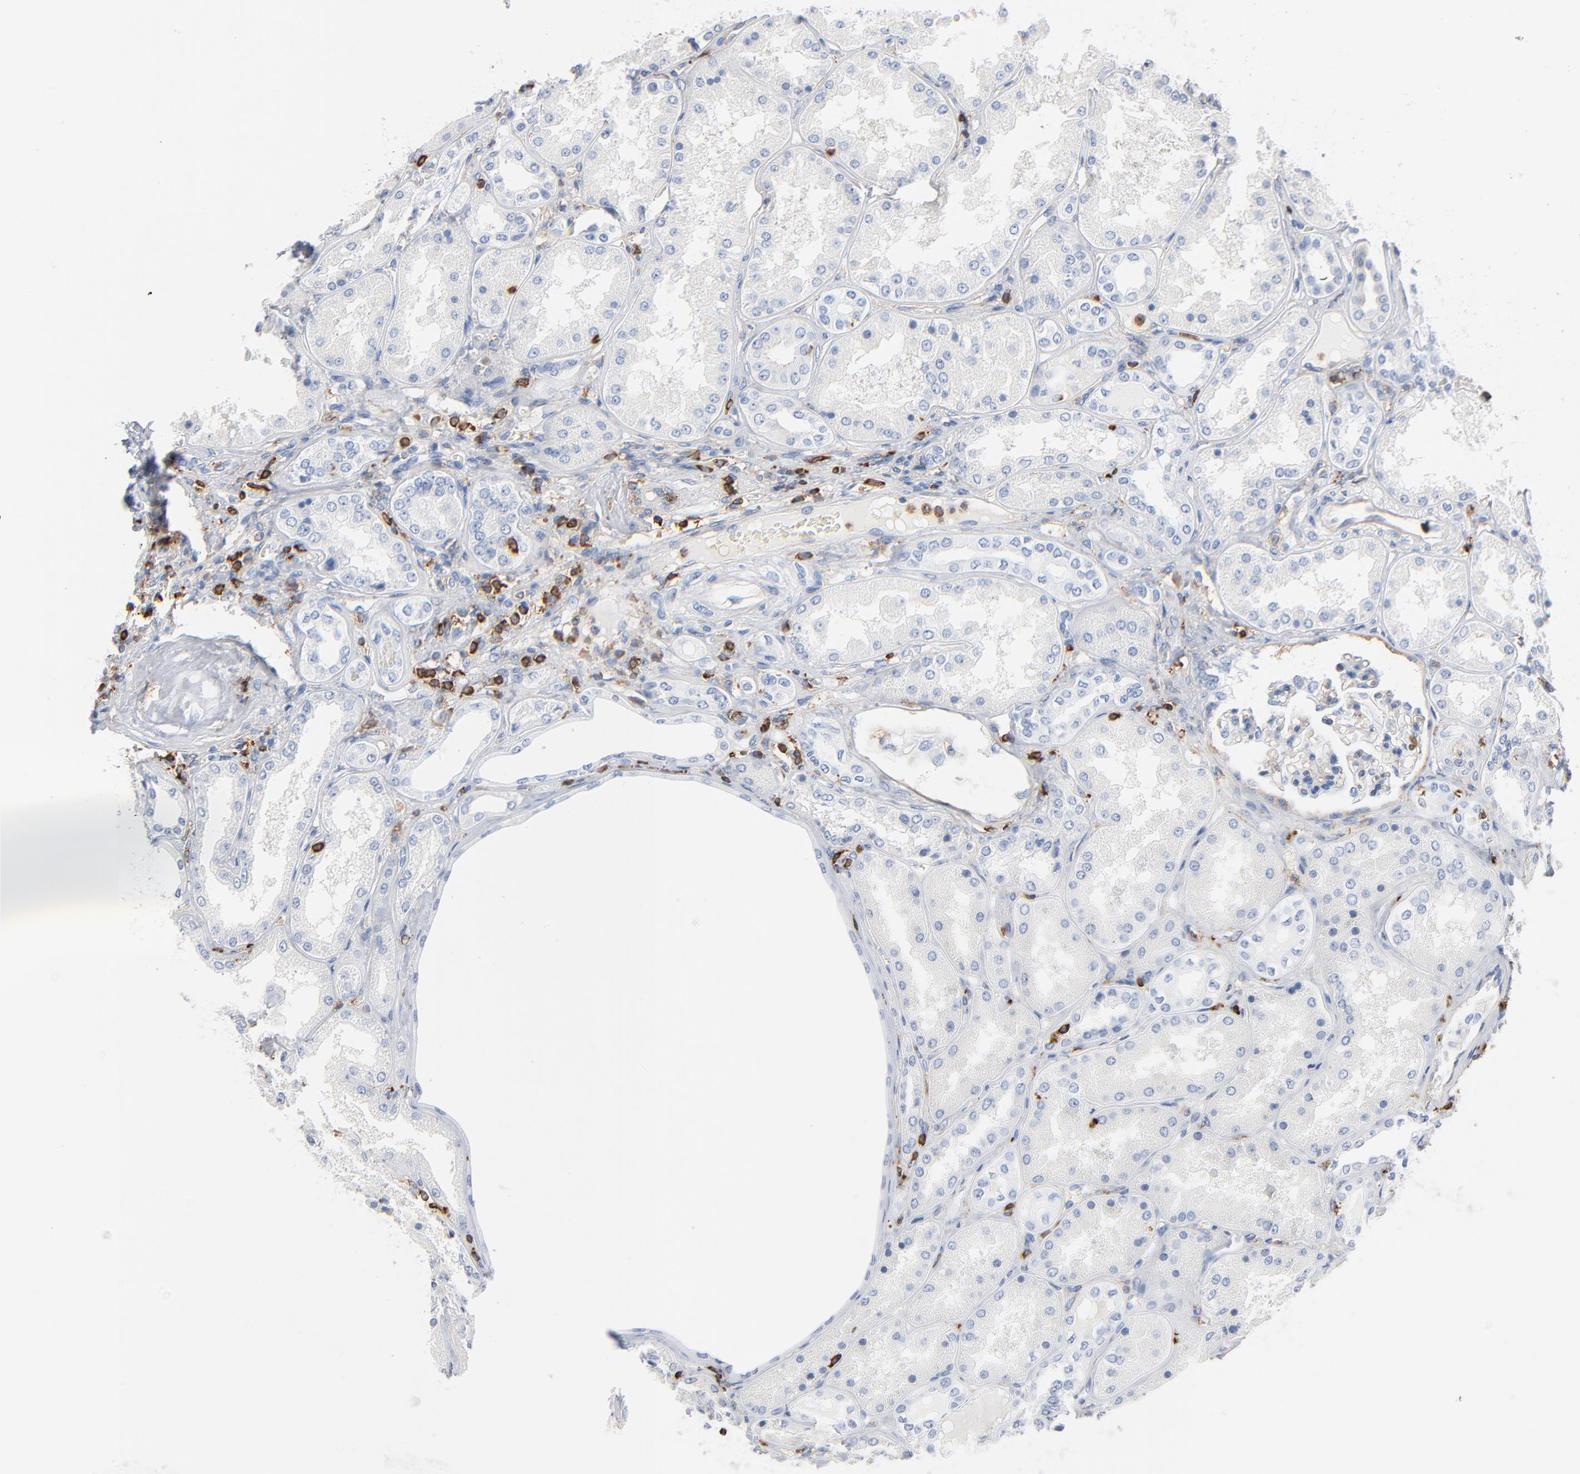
{"staining": {"intensity": "negative", "quantity": "none", "location": "none"}, "tissue": "kidney", "cell_type": "Cells in glomeruli", "image_type": "normal", "snomed": [{"axis": "morphology", "description": "Normal tissue, NOS"}, {"axis": "topography", "description": "Kidney"}], "caption": "This micrograph is of unremarkable kidney stained with immunohistochemistry to label a protein in brown with the nuclei are counter-stained blue. There is no staining in cells in glomeruli. (Brightfield microscopy of DAB (3,3'-diaminobenzidine) immunohistochemistry (IHC) at high magnification).", "gene": "SH3KBP1", "patient": {"sex": "female", "age": 56}}